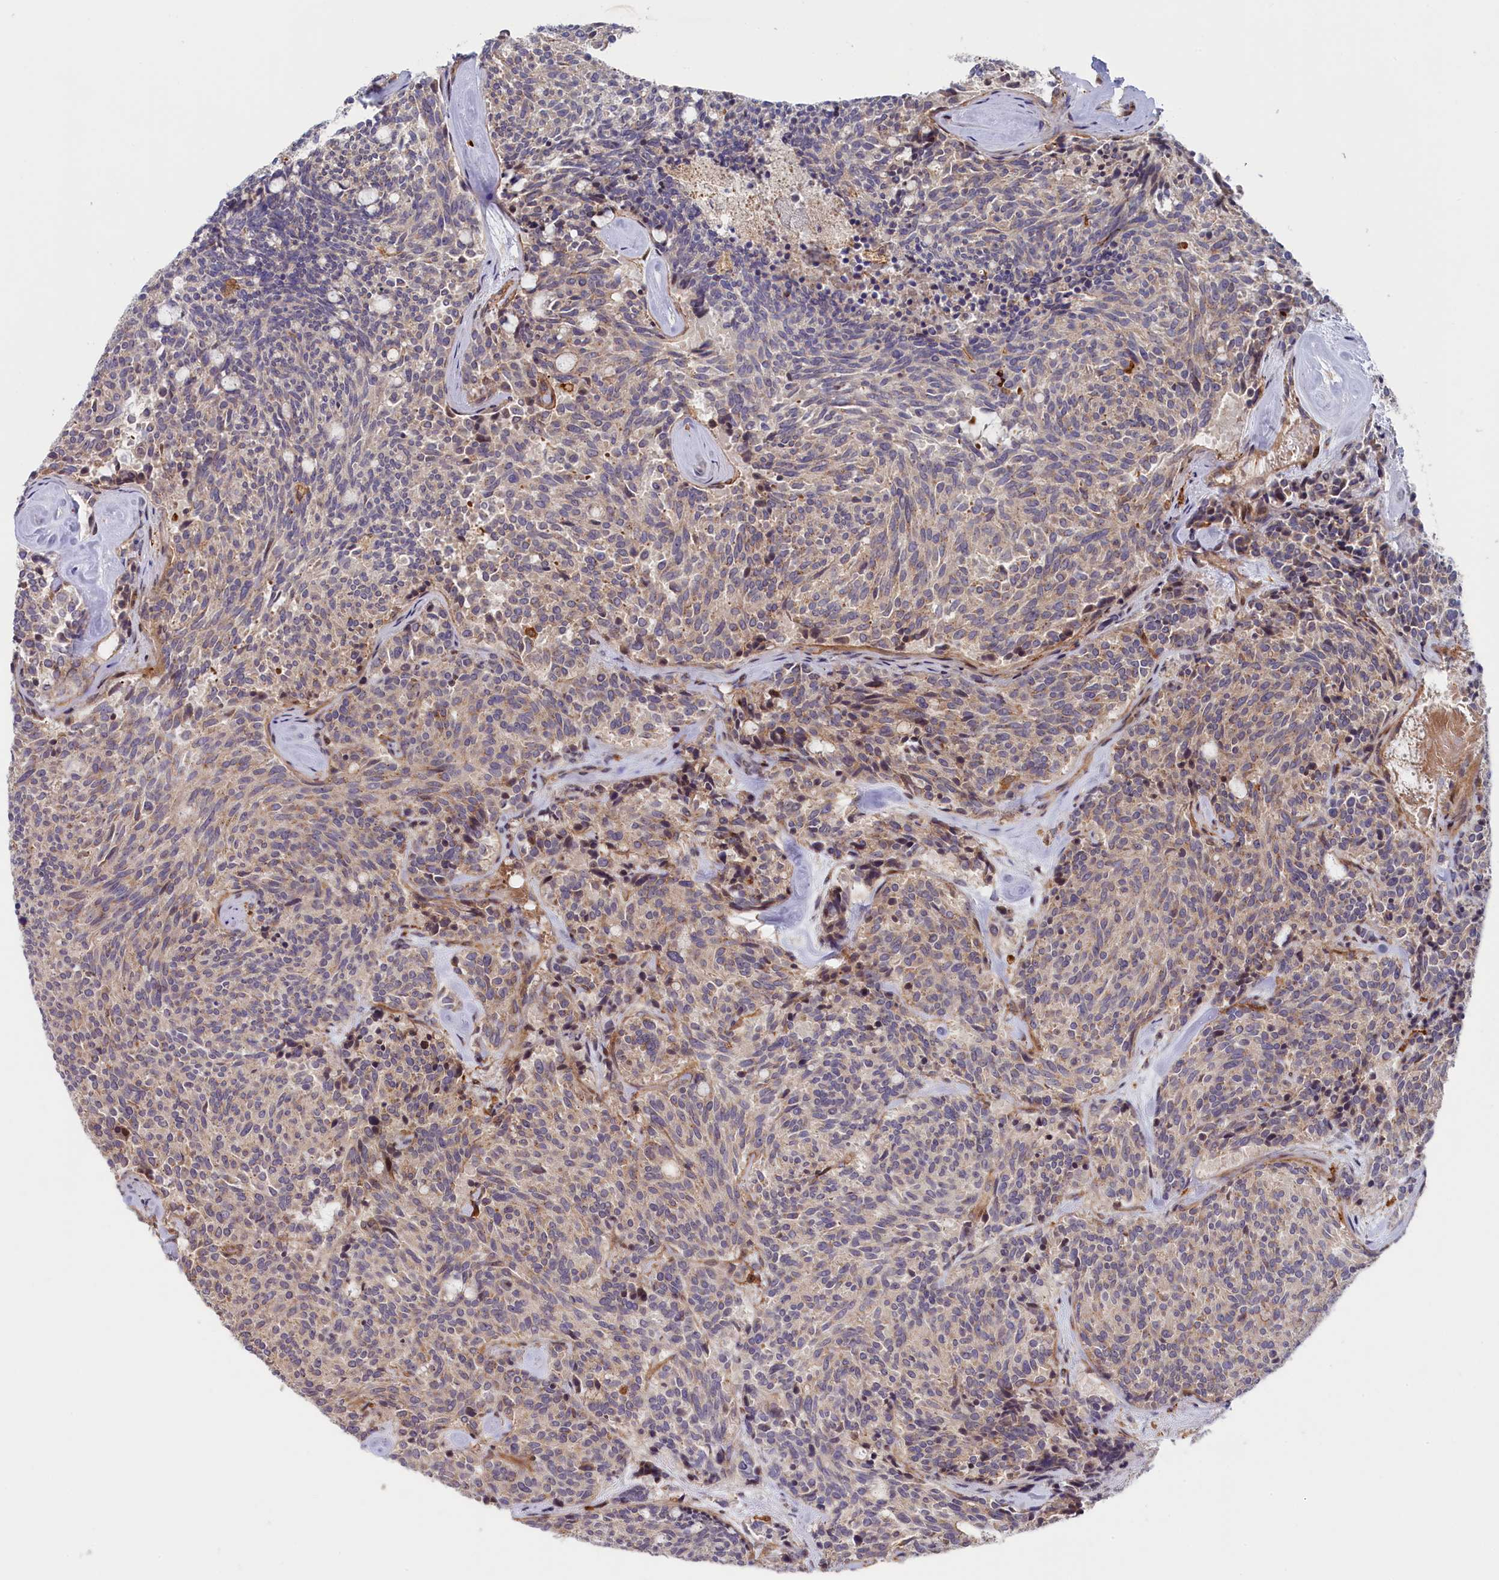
{"staining": {"intensity": "weak", "quantity": "<25%", "location": "cytoplasmic/membranous"}, "tissue": "carcinoid", "cell_type": "Tumor cells", "image_type": "cancer", "snomed": [{"axis": "morphology", "description": "Carcinoid, malignant, NOS"}, {"axis": "topography", "description": "Pancreas"}], "caption": "IHC micrograph of neoplastic tissue: carcinoid stained with DAB exhibits no significant protein staining in tumor cells. Nuclei are stained in blue.", "gene": "FERMT1", "patient": {"sex": "female", "age": 54}}